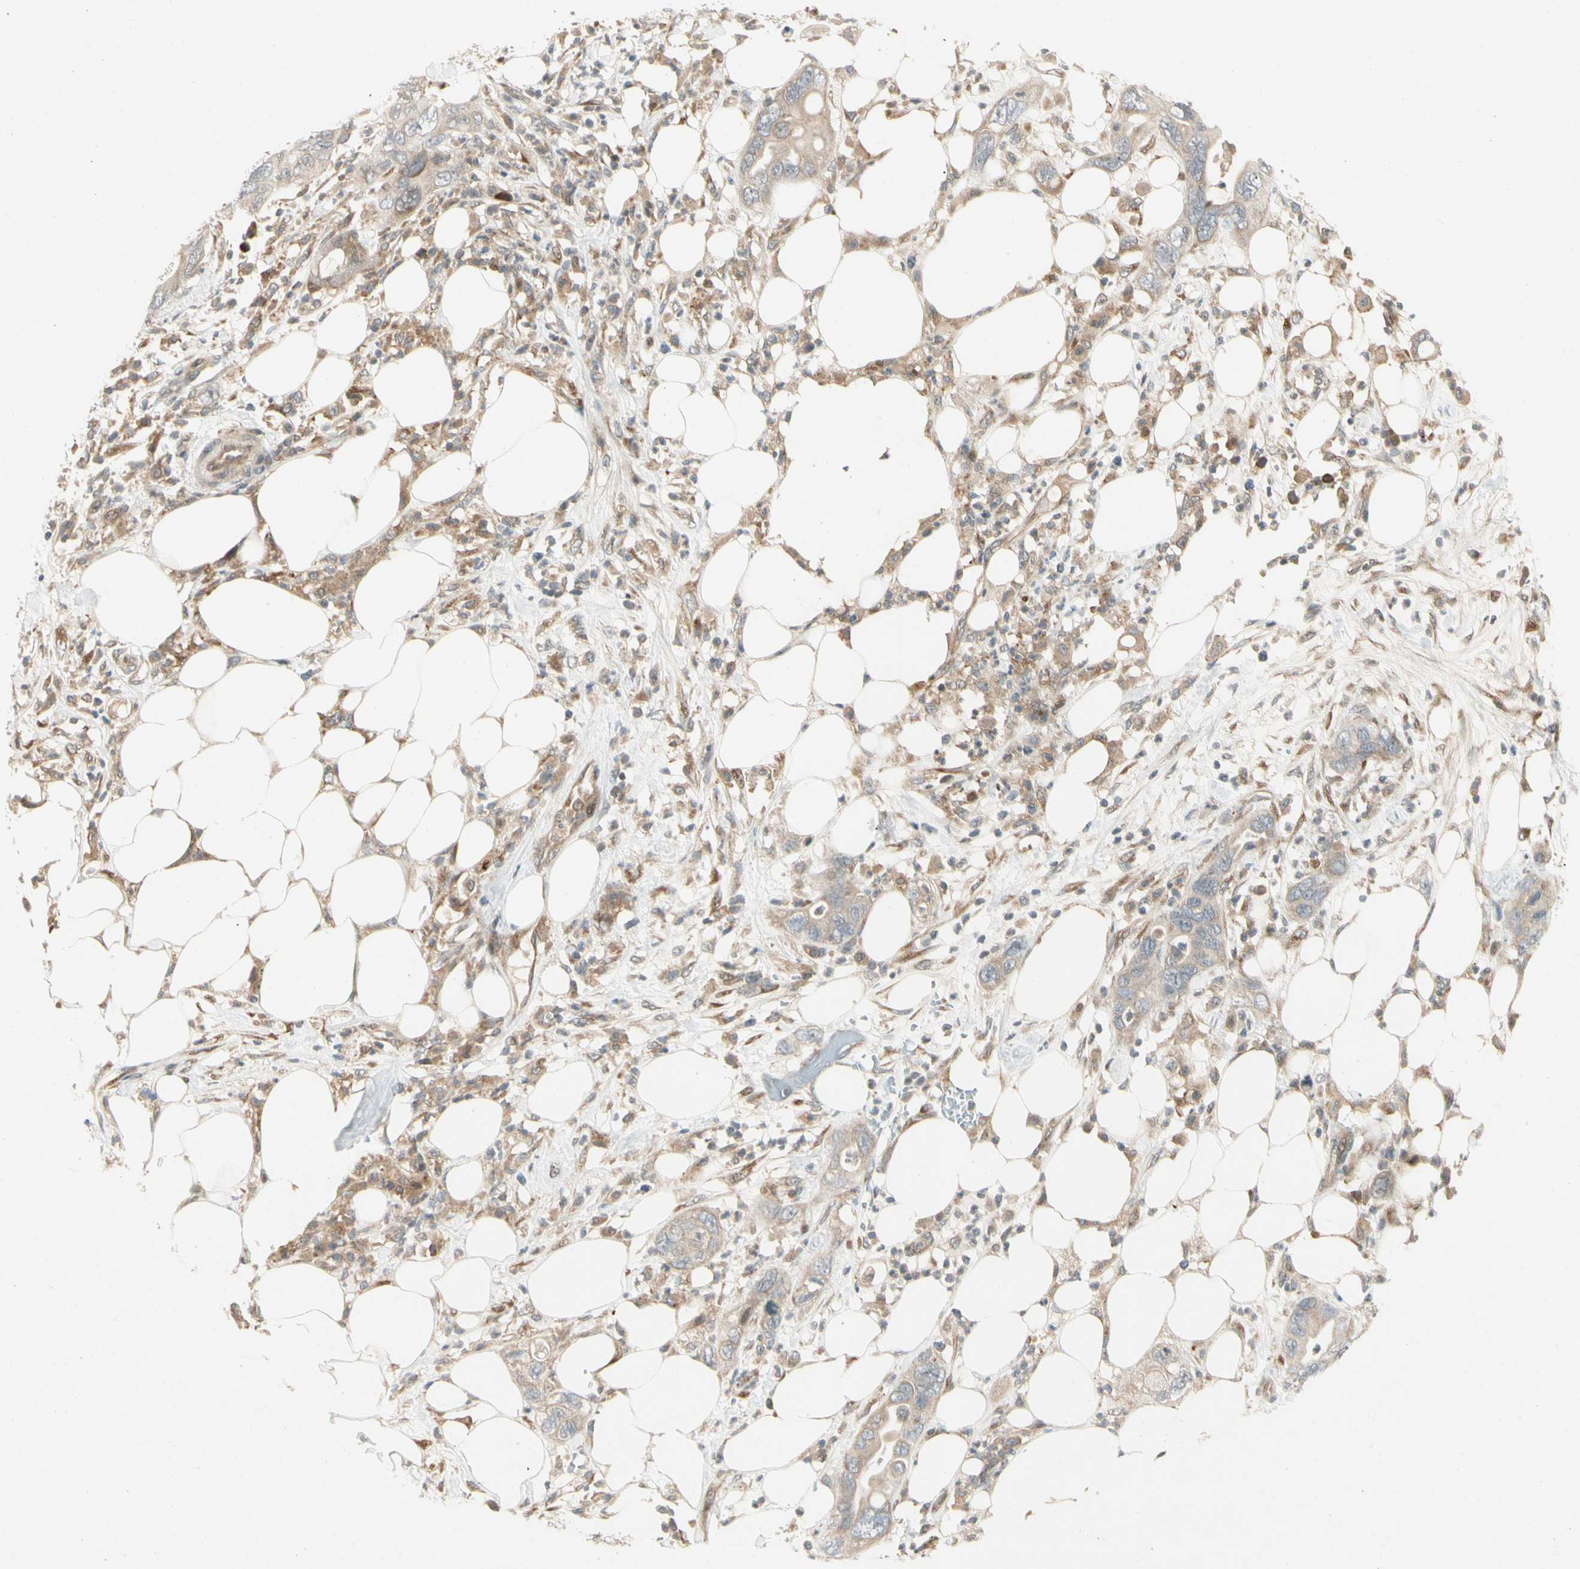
{"staining": {"intensity": "weak", "quantity": ">75%", "location": "cytoplasmic/membranous"}, "tissue": "pancreatic cancer", "cell_type": "Tumor cells", "image_type": "cancer", "snomed": [{"axis": "morphology", "description": "Adenocarcinoma, NOS"}, {"axis": "topography", "description": "Pancreas"}], "caption": "Human adenocarcinoma (pancreatic) stained with a protein marker demonstrates weak staining in tumor cells.", "gene": "FNDC3B", "patient": {"sex": "female", "age": 71}}